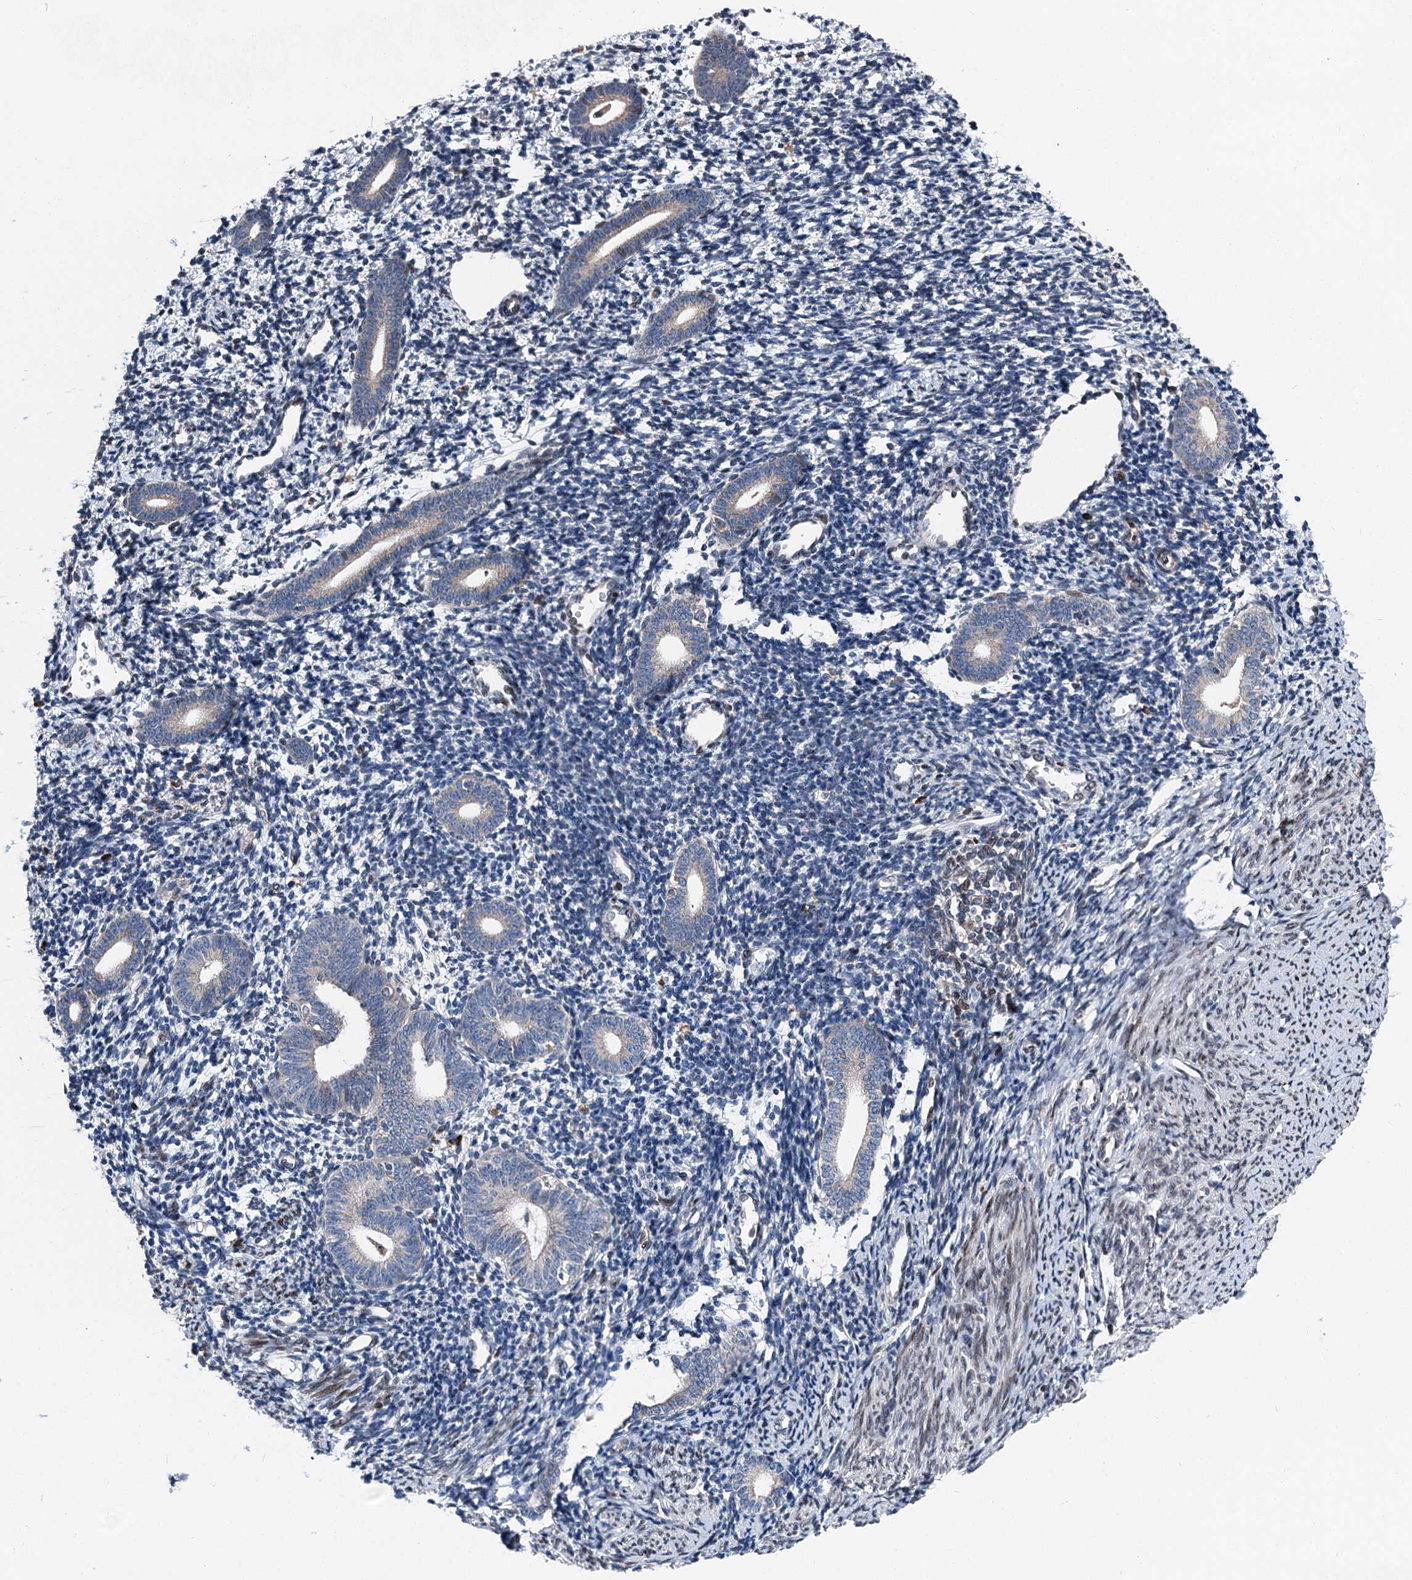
{"staining": {"intensity": "negative", "quantity": "none", "location": "none"}, "tissue": "endometrium", "cell_type": "Cells in endometrial stroma", "image_type": "normal", "snomed": [{"axis": "morphology", "description": "Normal tissue, NOS"}, {"axis": "topography", "description": "Endometrium"}], "caption": "Cells in endometrial stroma show no significant protein staining in unremarkable endometrium. (Stains: DAB (3,3'-diaminobenzidine) immunohistochemistry (IHC) with hematoxylin counter stain, Microscopy: brightfield microscopy at high magnification).", "gene": "MRPL14", "patient": {"sex": "female", "age": 56}}